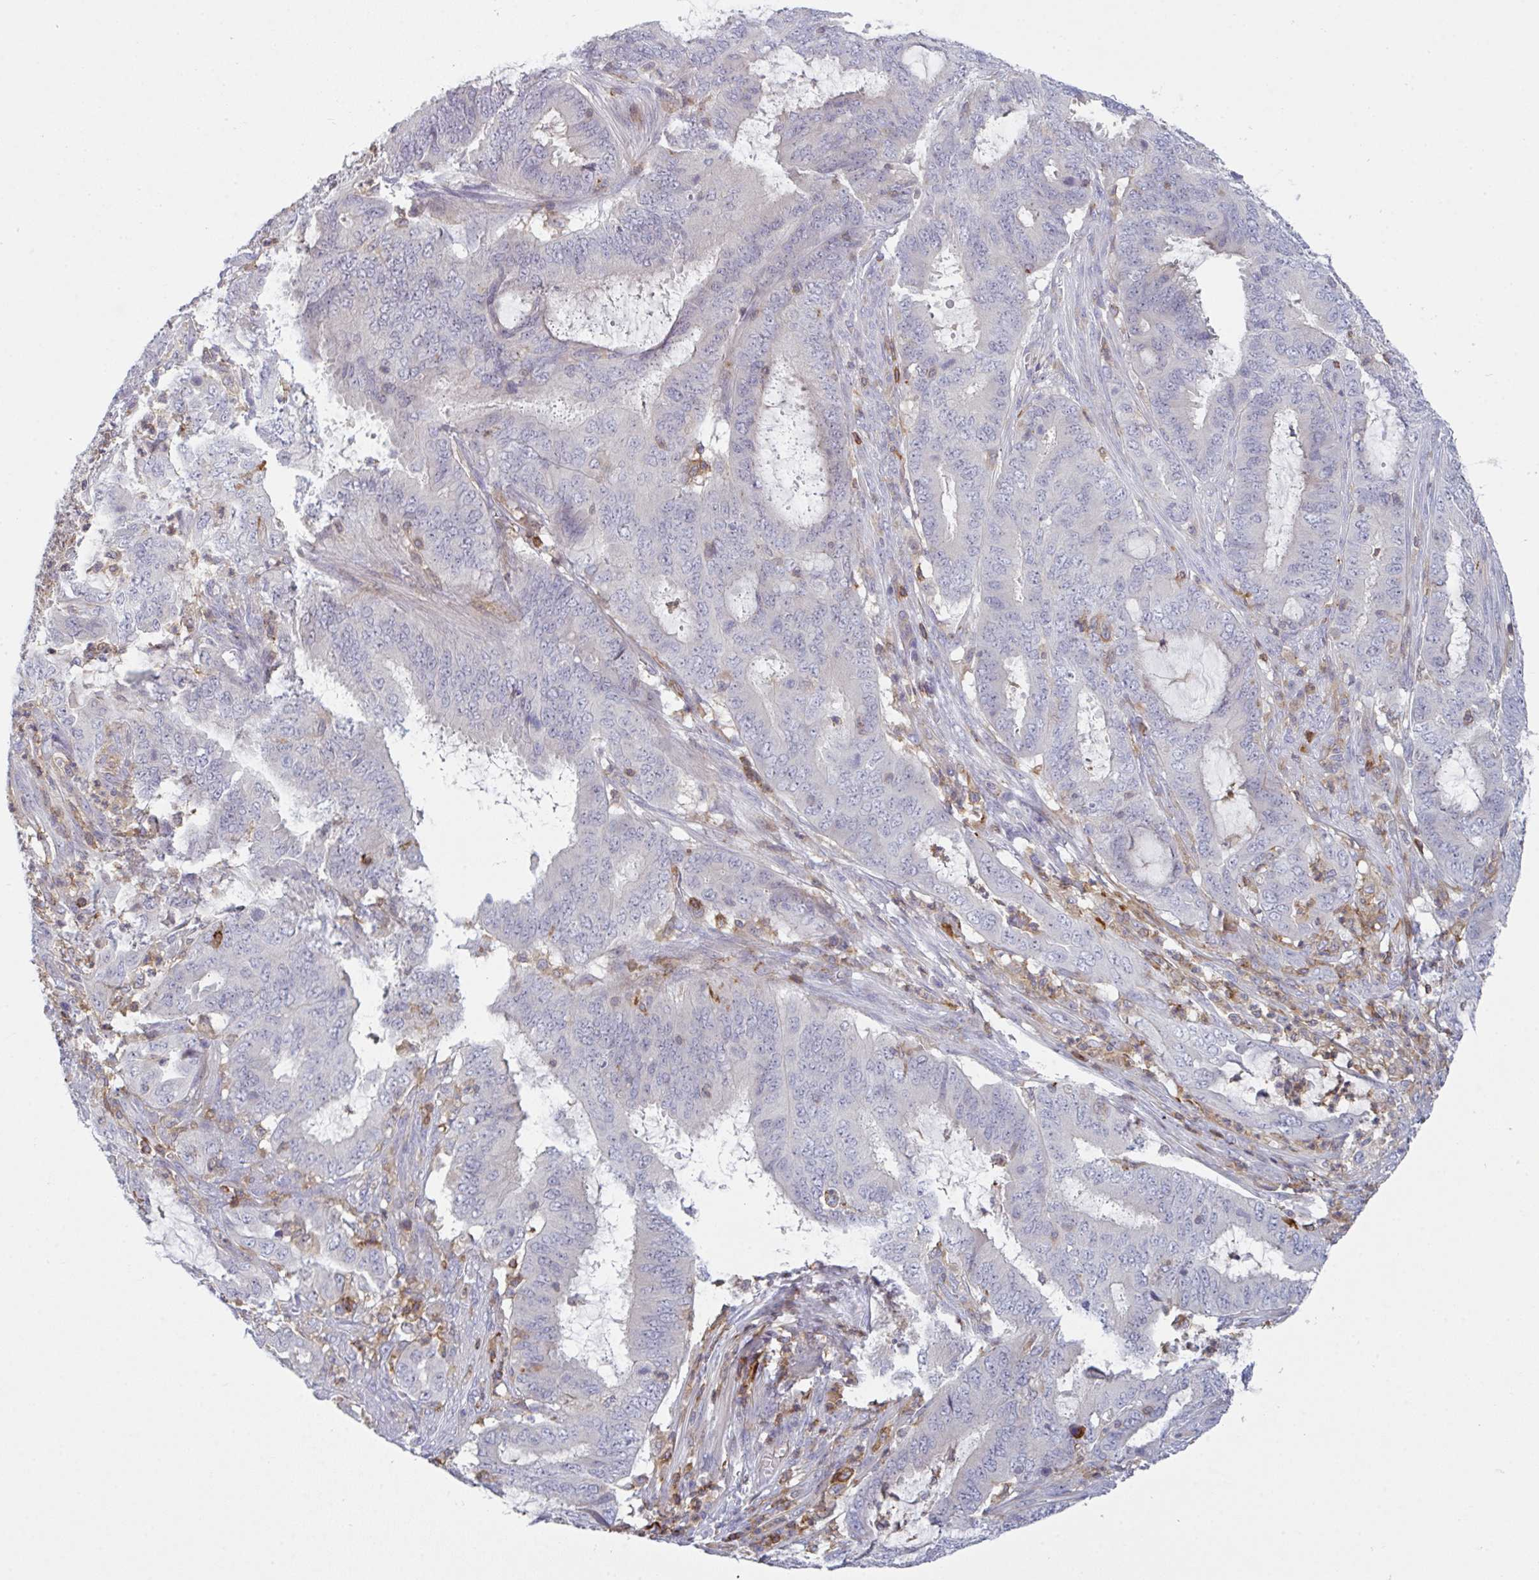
{"staining": {"intensity": "negative", "quantity": "none", "location": "none"}, "tissue": "endometrial cancer", "cell_type": "Tumor cells", "image_type": "cancer", "snomed": [{"axis": "morphology", "description": "Adenocarcinoma, NOS"}, {"axis": "topography", "description": "Endometrium"}], "caption": "Endometrial adenocarcinoma was stained to show a protein in brown. There is no significant staining in tumor cells.", "gene": "CD80", "patient": {"sex": "female", "age": 51}}